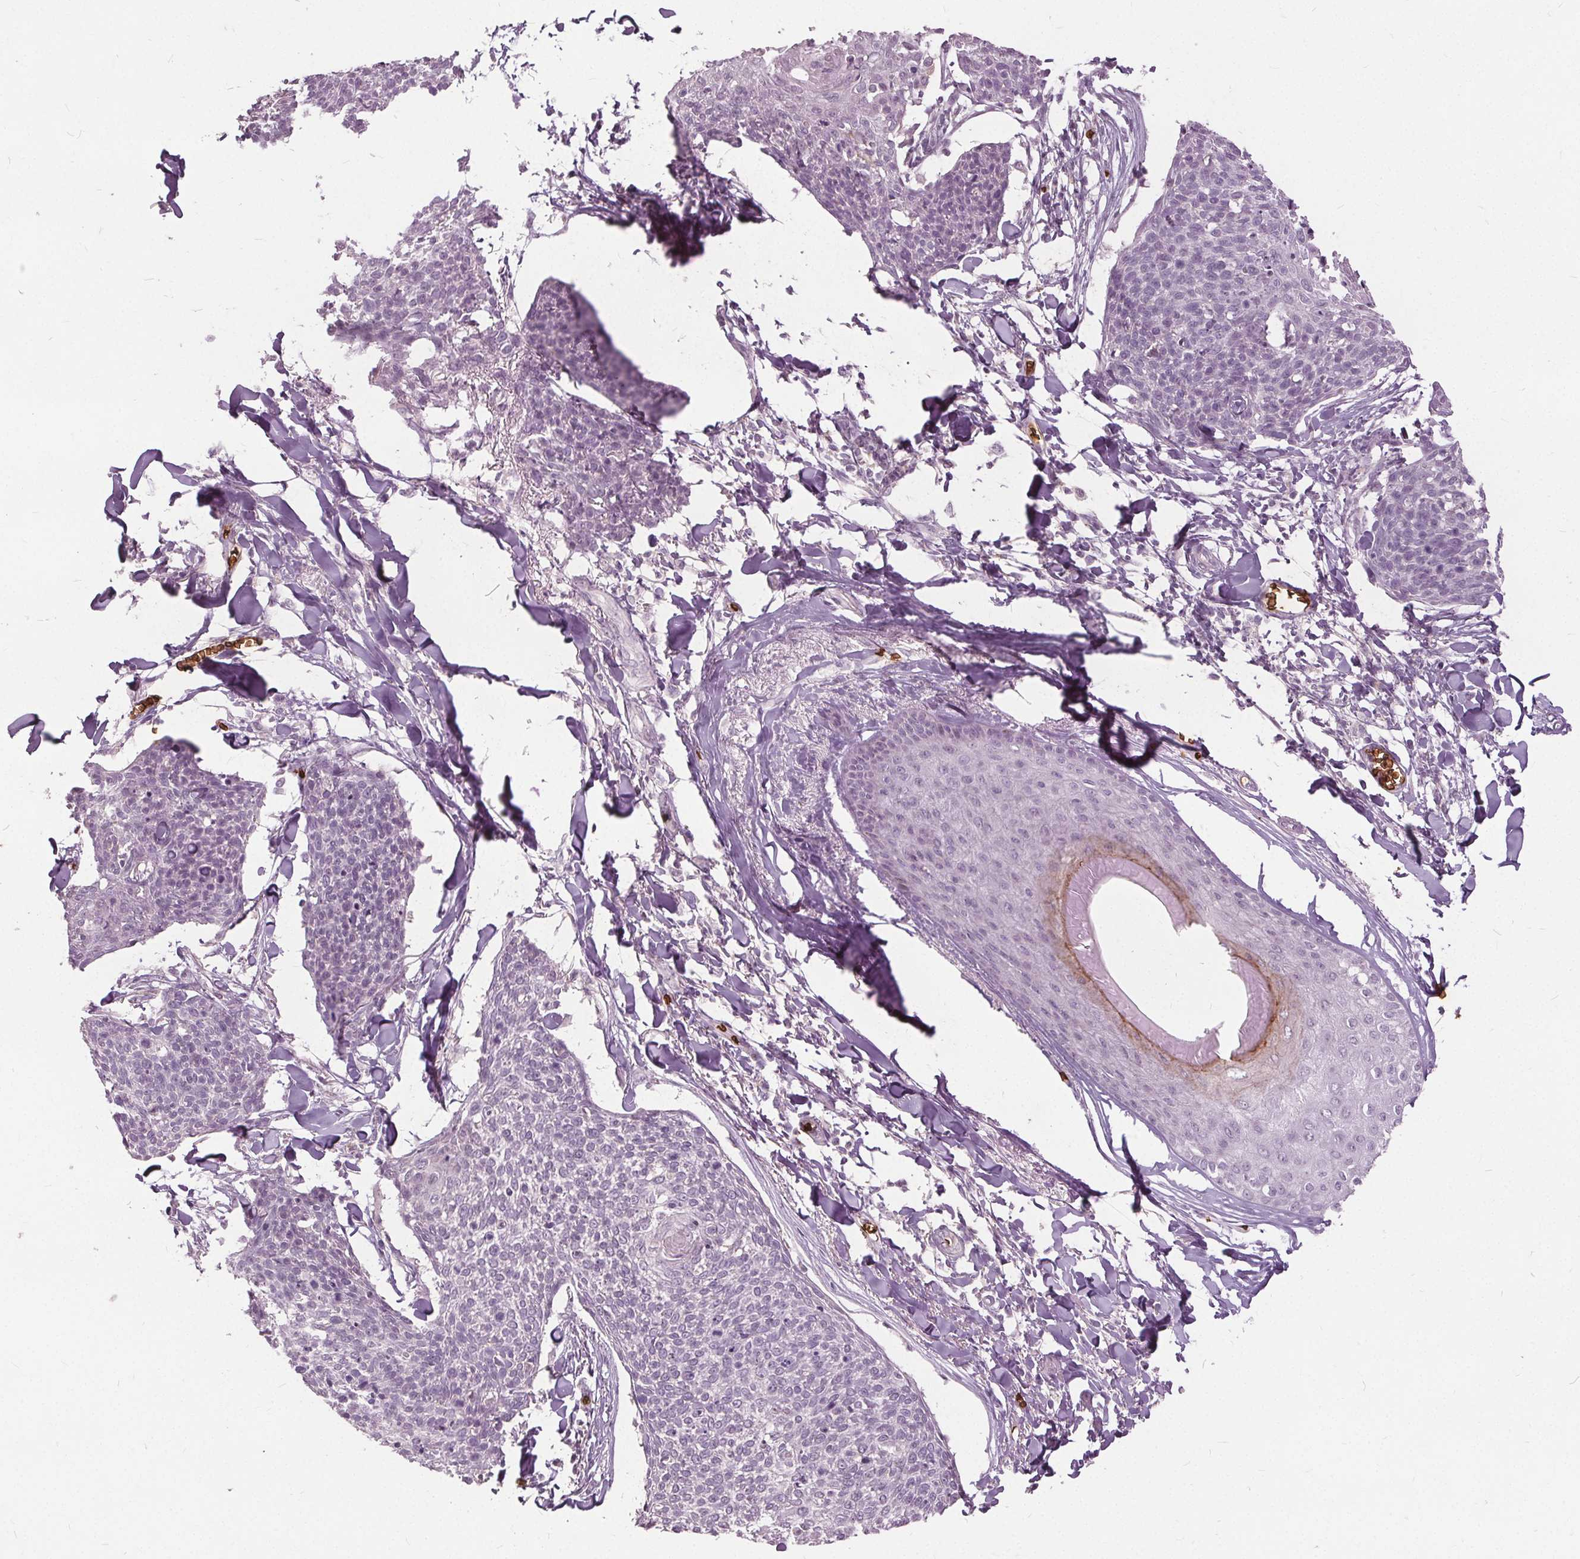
{"staining": {"intensity": "negative", "quantity": "none", "location": "none"}, "tissue": "skin cancer", "cell_type": "Tumor cells", "image_type": "cancer", "snomed": [{"axis": "morphology", "description": "Squamous cell carcinoma, NOS"}, {"axis": "topography", "description": "Skin"}, {"axis": "topography", "description": "Vulva"}], "caption": "Immunohistochemistry (IHC) micrograph of neoplastic tissue: human skin cancer (squamous cell carcinoma) stained with DAB displays no significant protein expression in tumor cells.", "gene": "SLC4A1", "patient": {"sex": "female", "age": 75}}